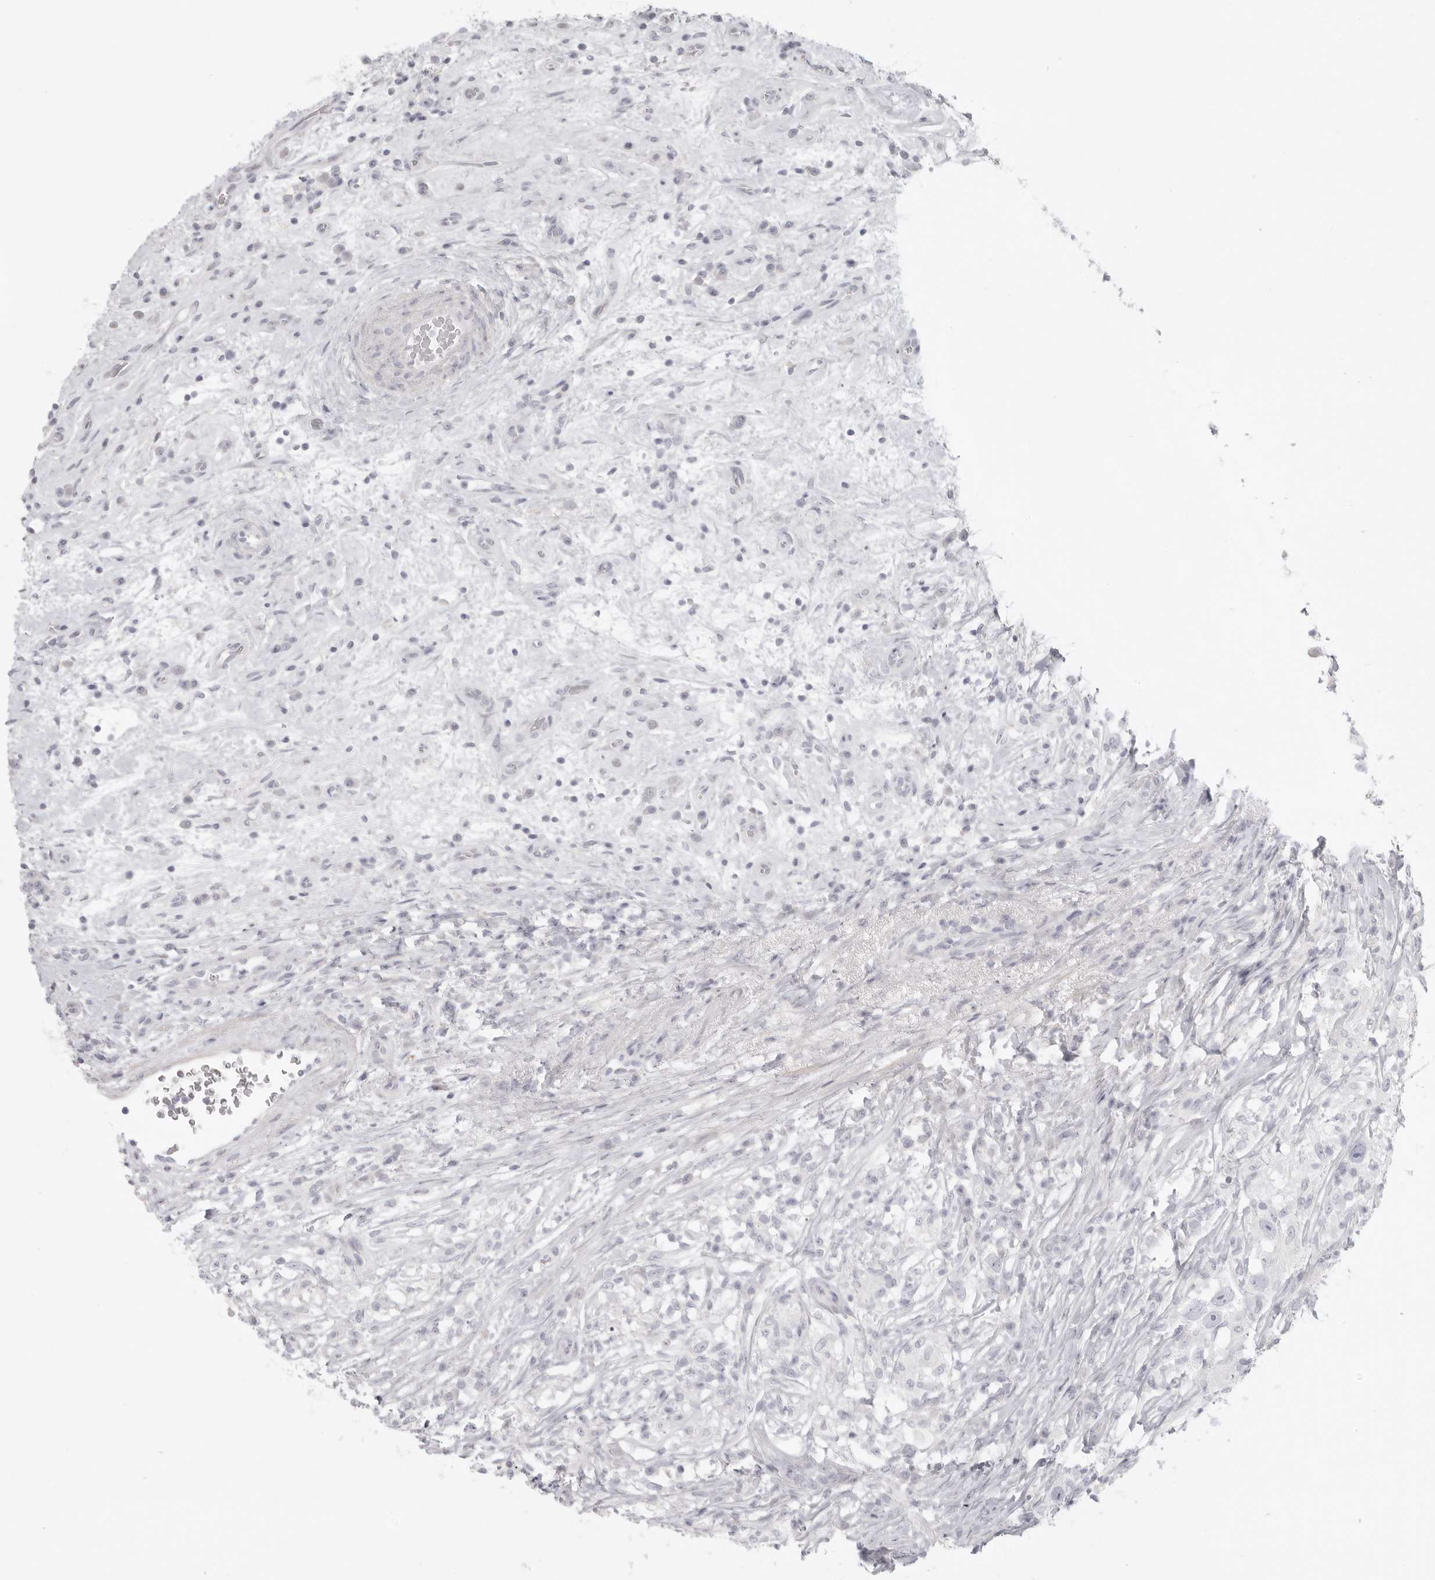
{"staining": {"intensity": "negative", "quantity": "none", "location": "none"}, "tissue": "testis cancer", "cell_type": "Tumor cells", "image_type": "cancer", "snomed": [{"axis": "morphology", "description": "Seminoma, NOS"}, {"axis": "topography", "description": "Testis"}], "caption": "Immunohistochemical staining of human seminoma (testis) demonstrates no significant positivity in tumor cells.", "gene": "RXFP1", "patient": {"sex": "male", "age": 49}}